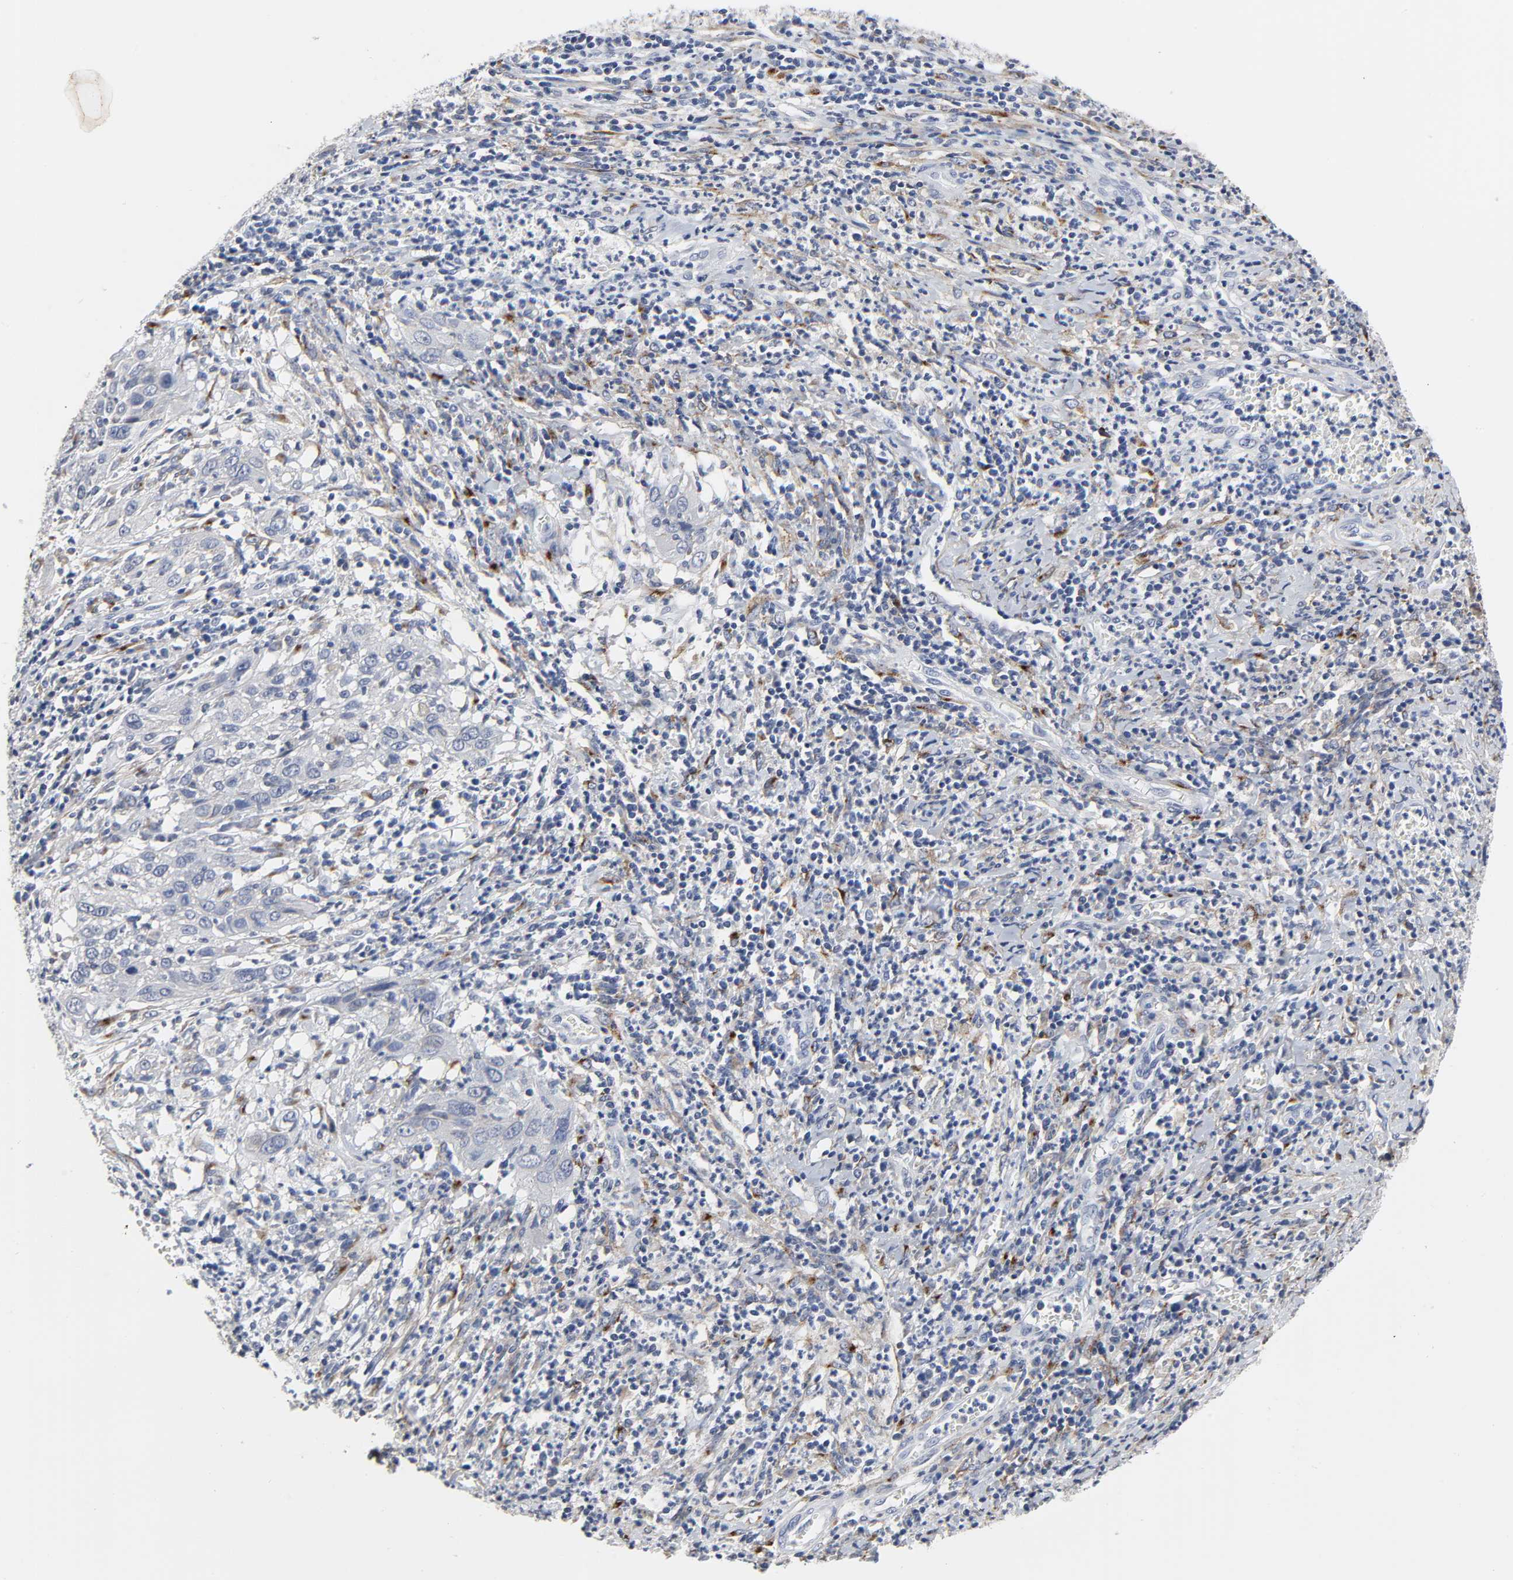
{"staining": {"intensity": "negative", "quantity": "none", "location": "none"}, "tissue": "cervical cancer", "cell_type": "Tumor cells", "image_type": "cancer", "snomed": [{"axis": "morphology", "description": "Squamous cell carcinoma, NOS"}, {"axis": "topography", "description": "Cervix"}], "caption": "Immunohistochemistry micrograph of neoplastic tissue: squamous cell carcinoma (cervical) stained with DAB (3,3'-diaminobenzidine) exhibits no significant protein expression in tumor cells.", "gene": "LRP1", "patient": {"sex": "female", "age": 32}}